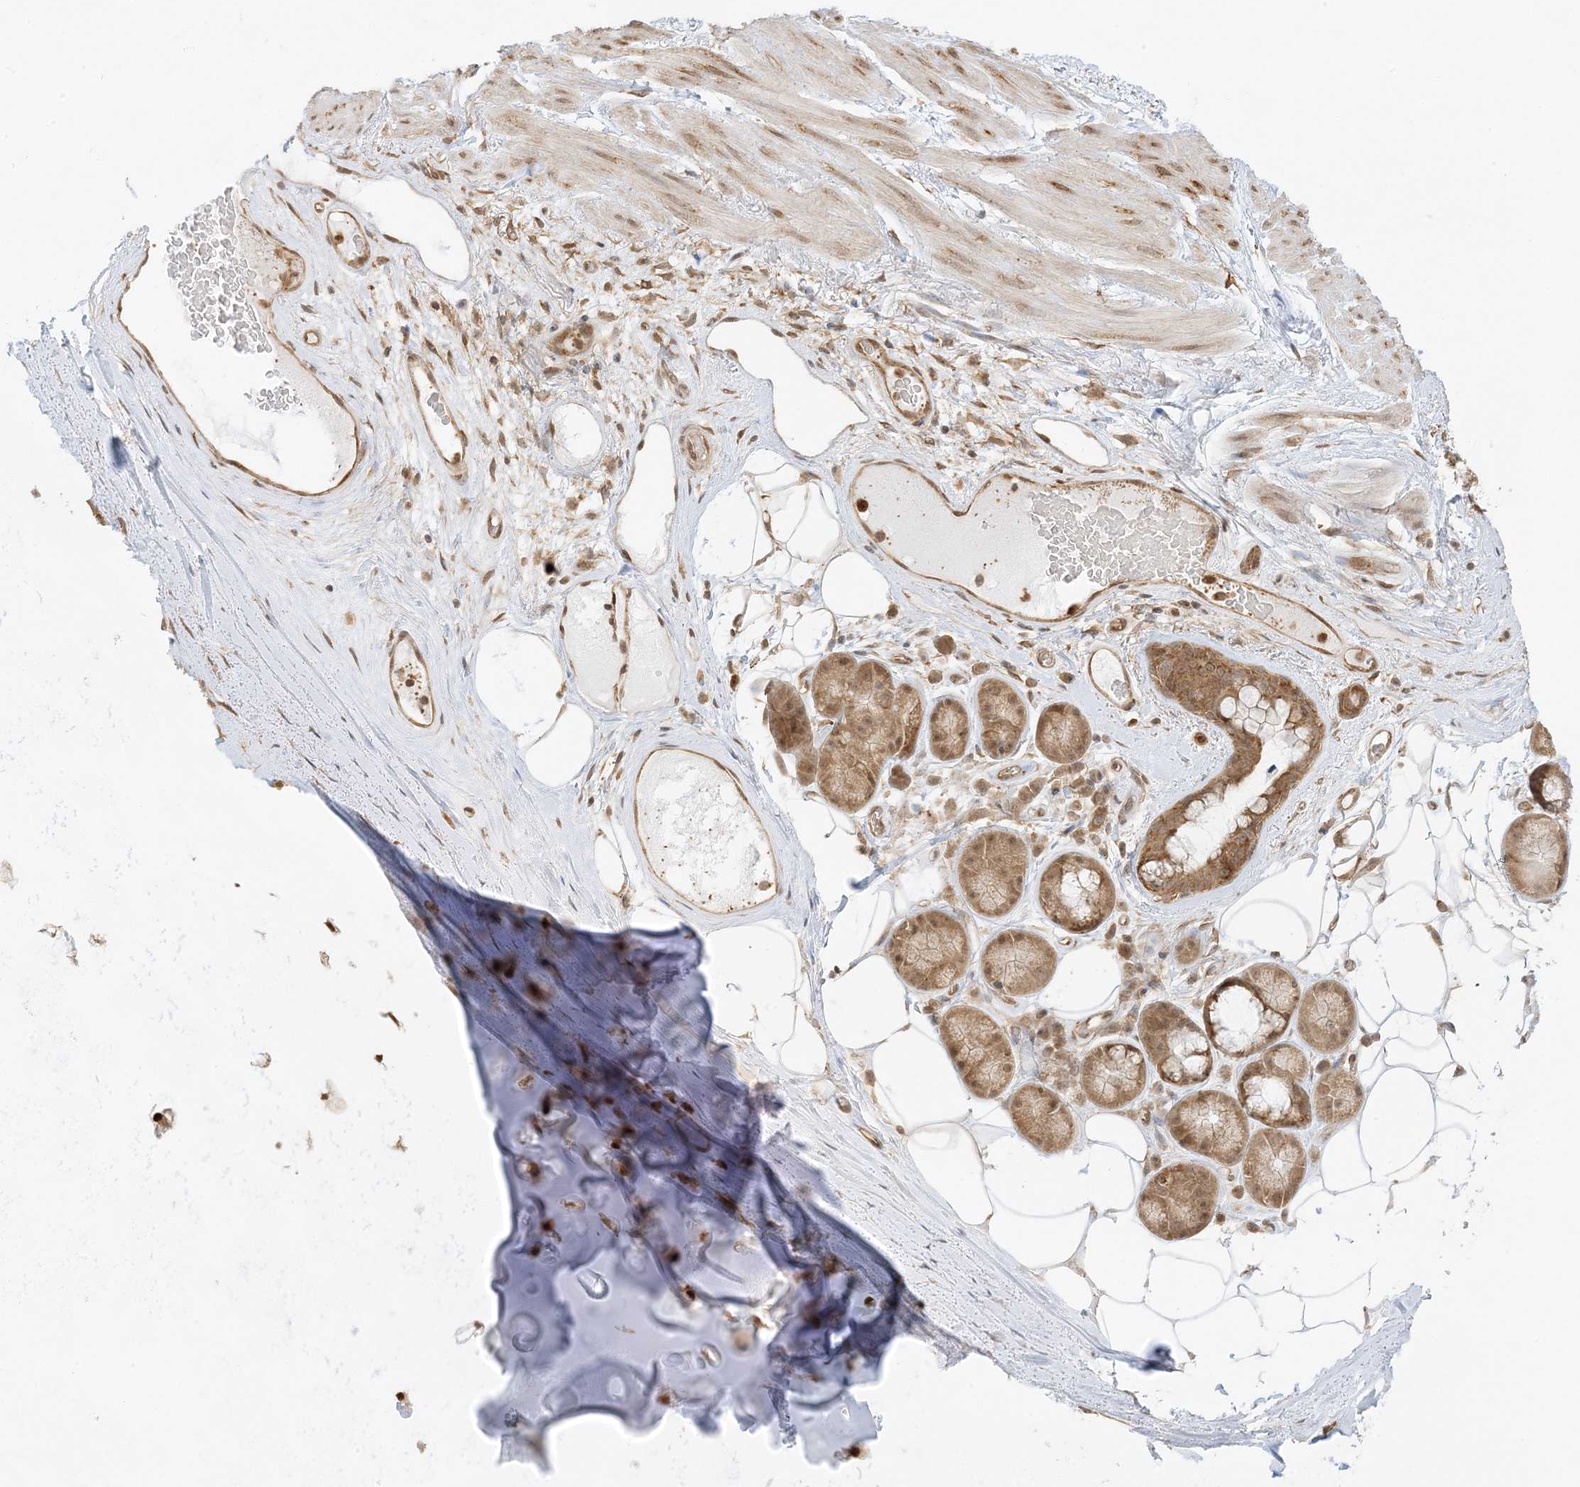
{"staining": {"intensity": "negative", "quantity": "<25%", "location": "cytoplasmic/membranous"}, "tissue": "adipose tissue", "cell_type": "Adipocytes", "image_type": "normal", "snomed": [{"axis": "morphology", "description": "Normal tissue, NOS"}, {"axis": "morphology", "description": "Squamous cell carcinoma, NOS"}, {"axis": "topography", "description": "Lymph node"}, {"axis": "topography", "description": "Bronchus"}, {"axis": "topography", "description": "Lung"}], "caption": "DAB immunohistochemical staining of benign human adipose tissue demonstrates no significant expression in adipocytes.", "gene": "UBAP2L", "patient": {"sex": "male", "age": 66}}